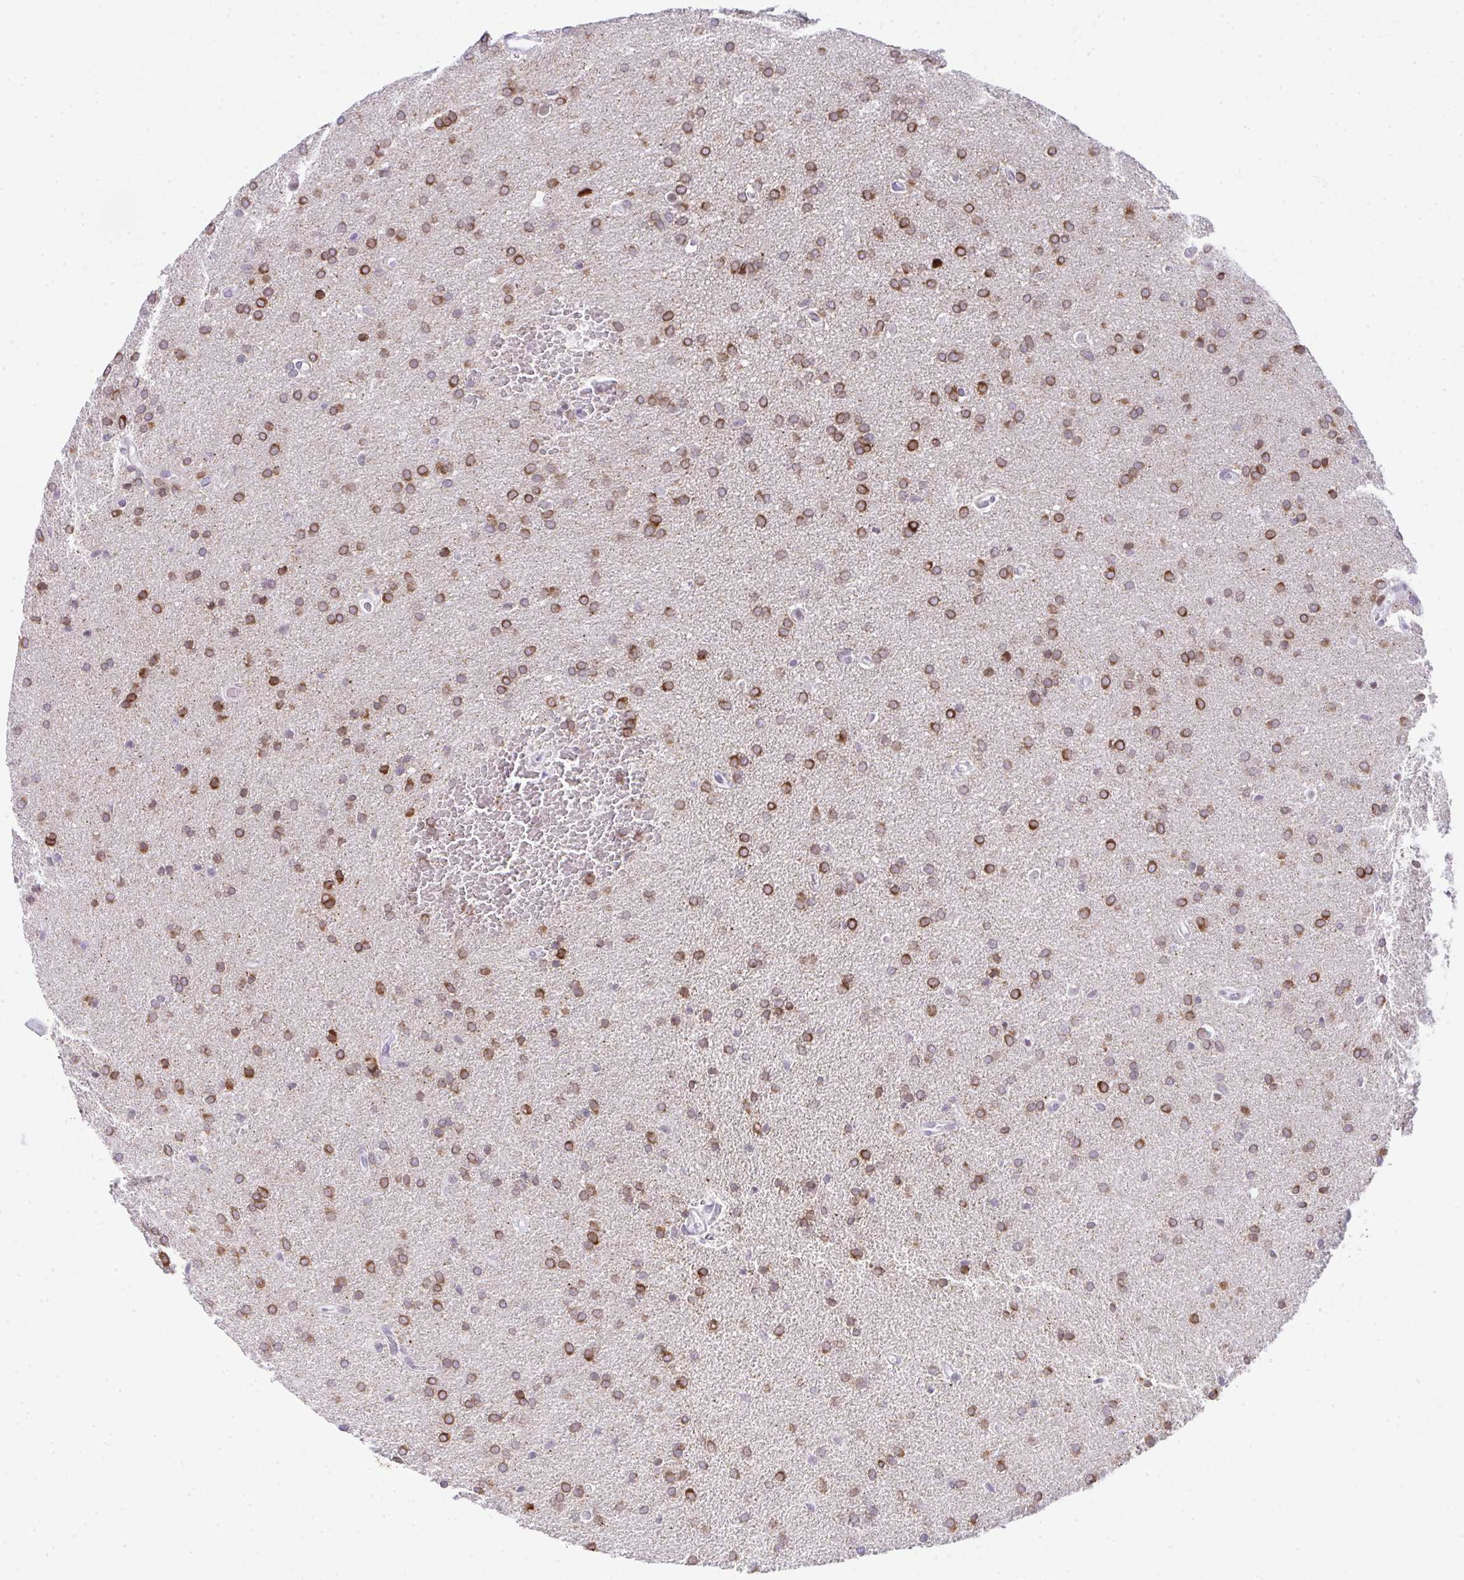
{"staining": {"intensity": "moderate", "quantity": ">75%", "location": "cytoplasmic/membranous"}, "tissue": "glioma", "cell_type": "Tumor cells", "image_type": "cancer", "snomed": [{"axis": "morphology", "description": "Glioma, malignant, Low grade"}, {"axis": "topography", "description": "Brain"}], "caption": "A brown stain shows moderate cytoplasmic/membranous positivity of a protein in malignant glioma (low-grade) tumor cells.", "gene": "GLDN", "patient": {"sex": "female", "age": 34}}